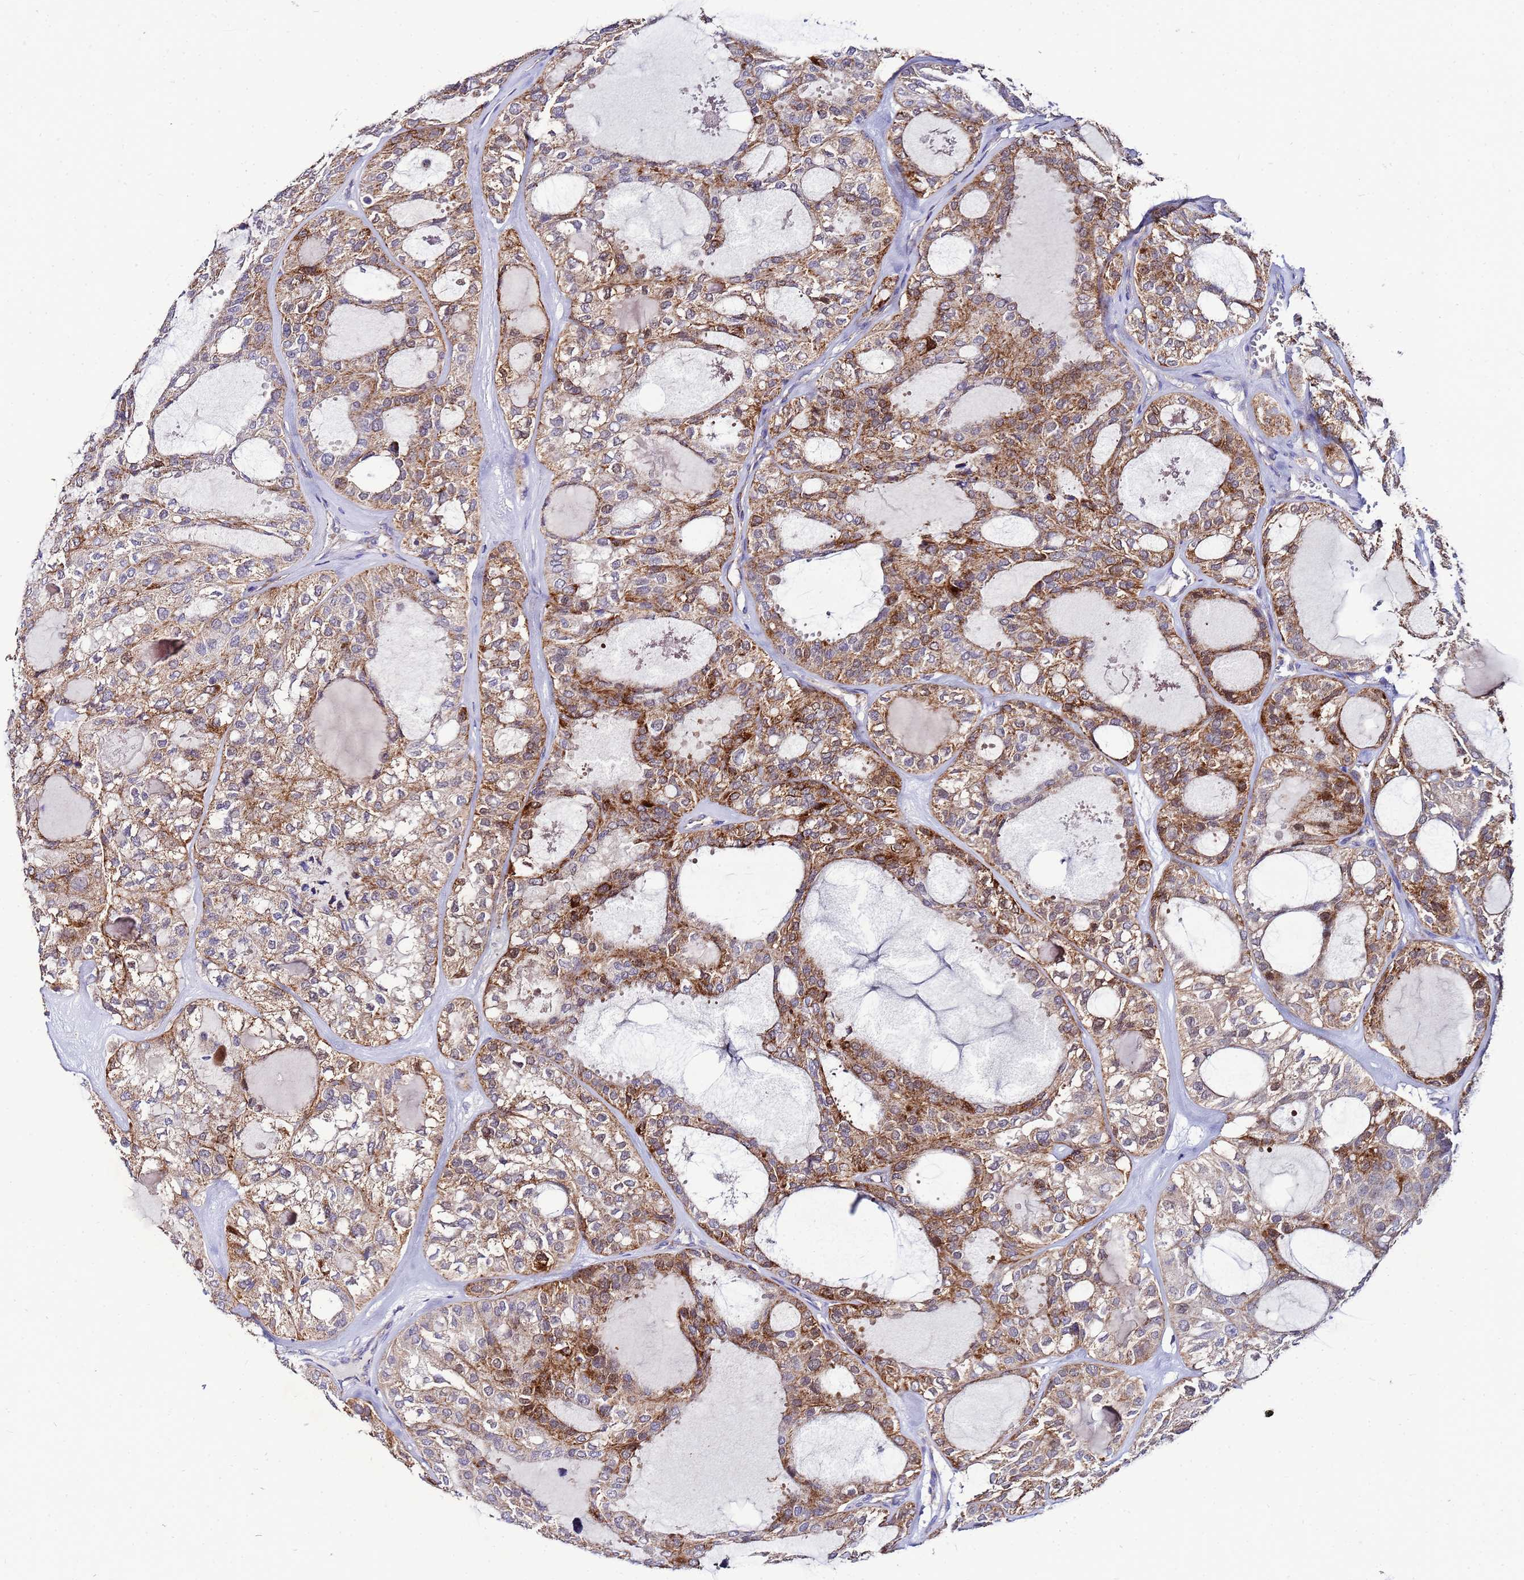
{"staining": {"intensity": "moderate", "quantity": ">75%", "location": "cytoplasmic/membranous"}, "tissue": "thyroid cancer", "cell_type": "Tumor cells", "image_type": "cancer", "snomed": [{"axis": "morphology", "description": "Follicular adenoma carcinoma, NOS"}, {"axis": "topography", "description": "Thyroid gland"}], "caption": "The immunohistochemical stain labels moderate cytoplasmic/membranous staining in tumor cells of thyroid cancer tissue. (brown staining indicates protein expression, while blue staining denotes nuclei).", "gene": "FAHD2A", "patient": {"sex": "male", "age": 75}}